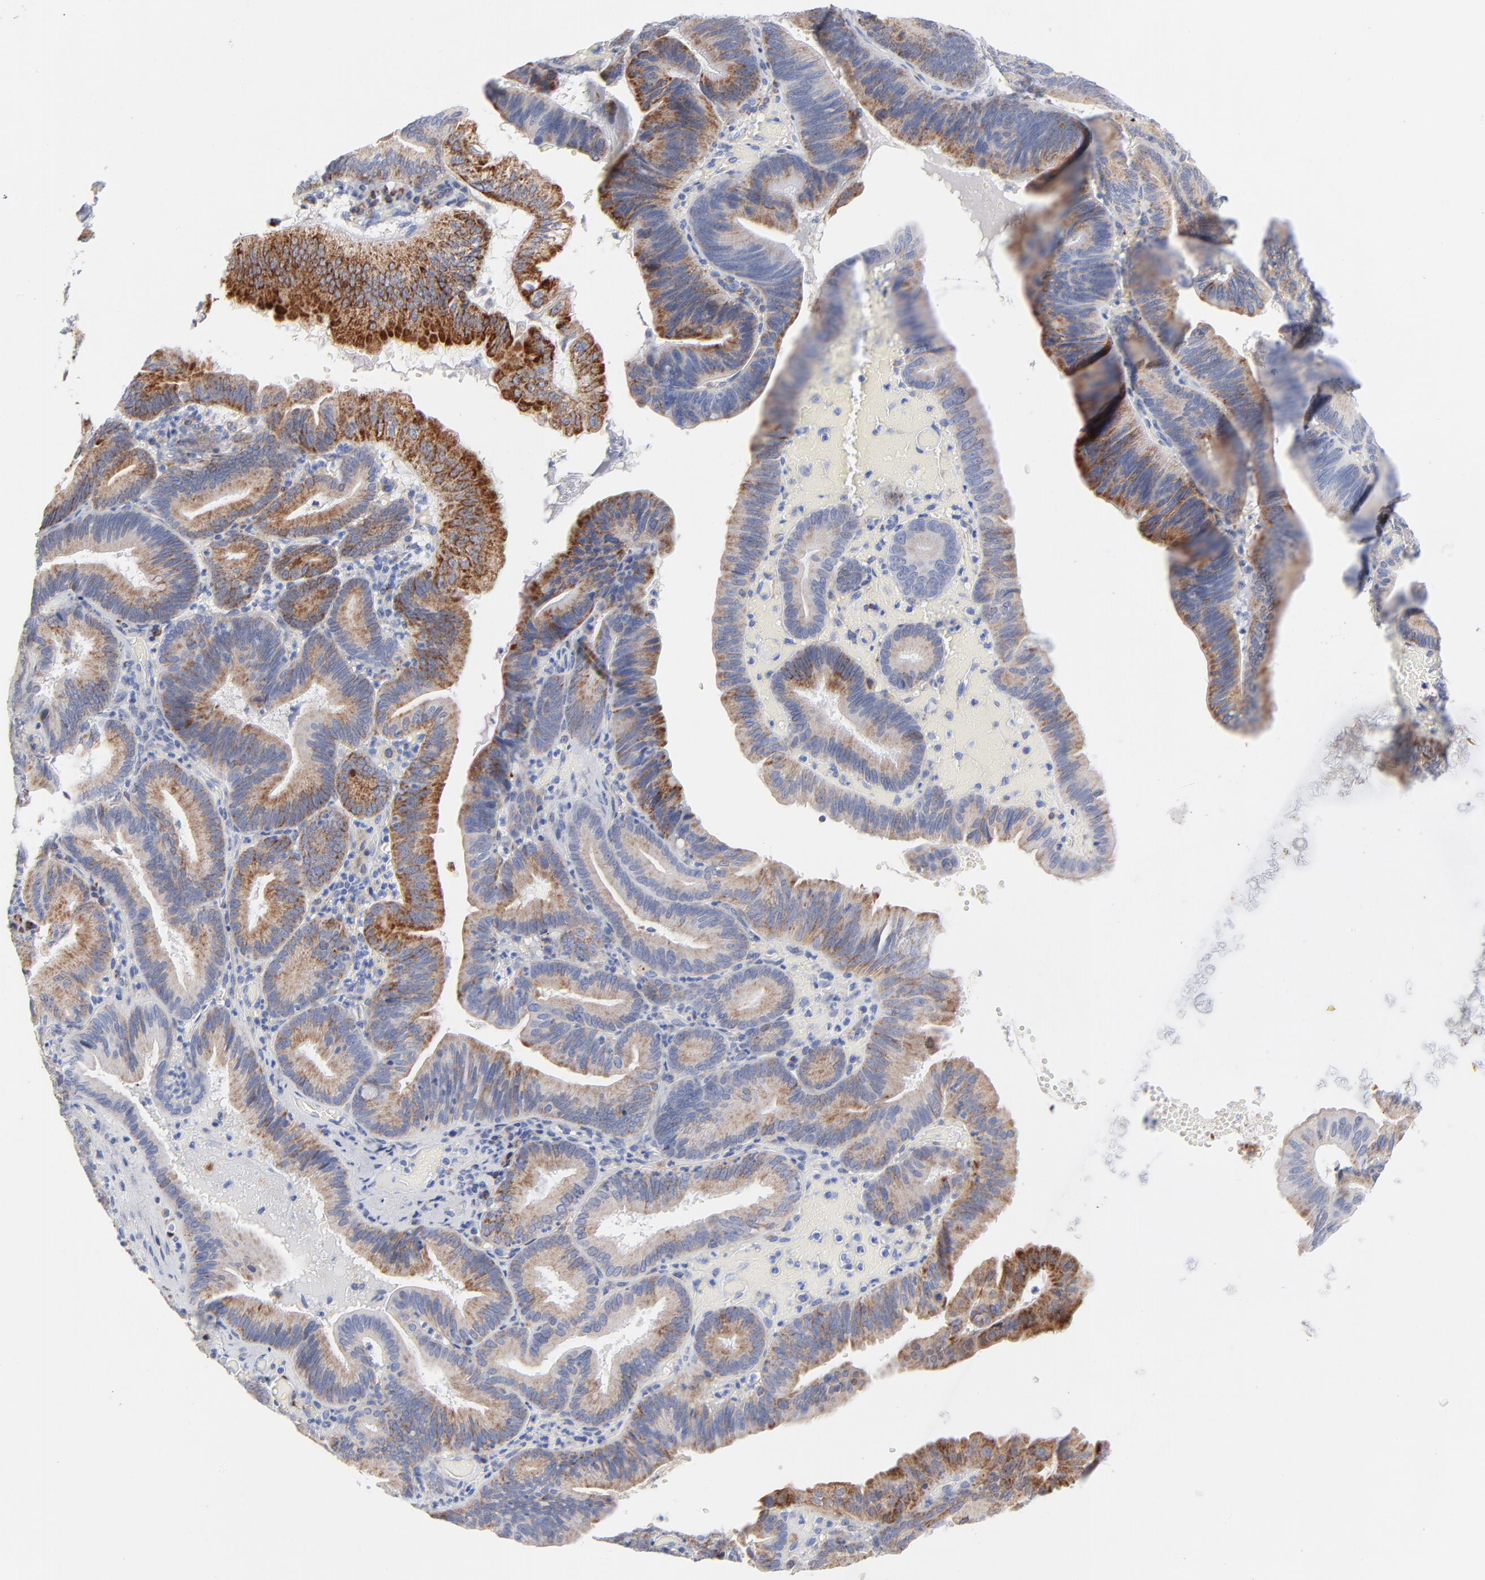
{"staining": {"intensity": "moderate", "quantity": "25%-75%", "location": "cytoplasmic/membranous"}, "tissue": "pancreatic cancer", "cell_type": "Tumor cells", "image_type": "cancer", "snomed": [{"axis": "morphology", "description": "Adenocarcinoma, NOS"}, {"axis": "topography", "description": "Pancreas"}], "caption": "Brown immunohistochemical staining in adenocarcinoma (pancreatic) reveals moderate cytoplasmic/membranous staining in about 25%-75% of tumor cells.", "gene": "CHCHD10", "patient": {"sex": "male", "age": 82}}